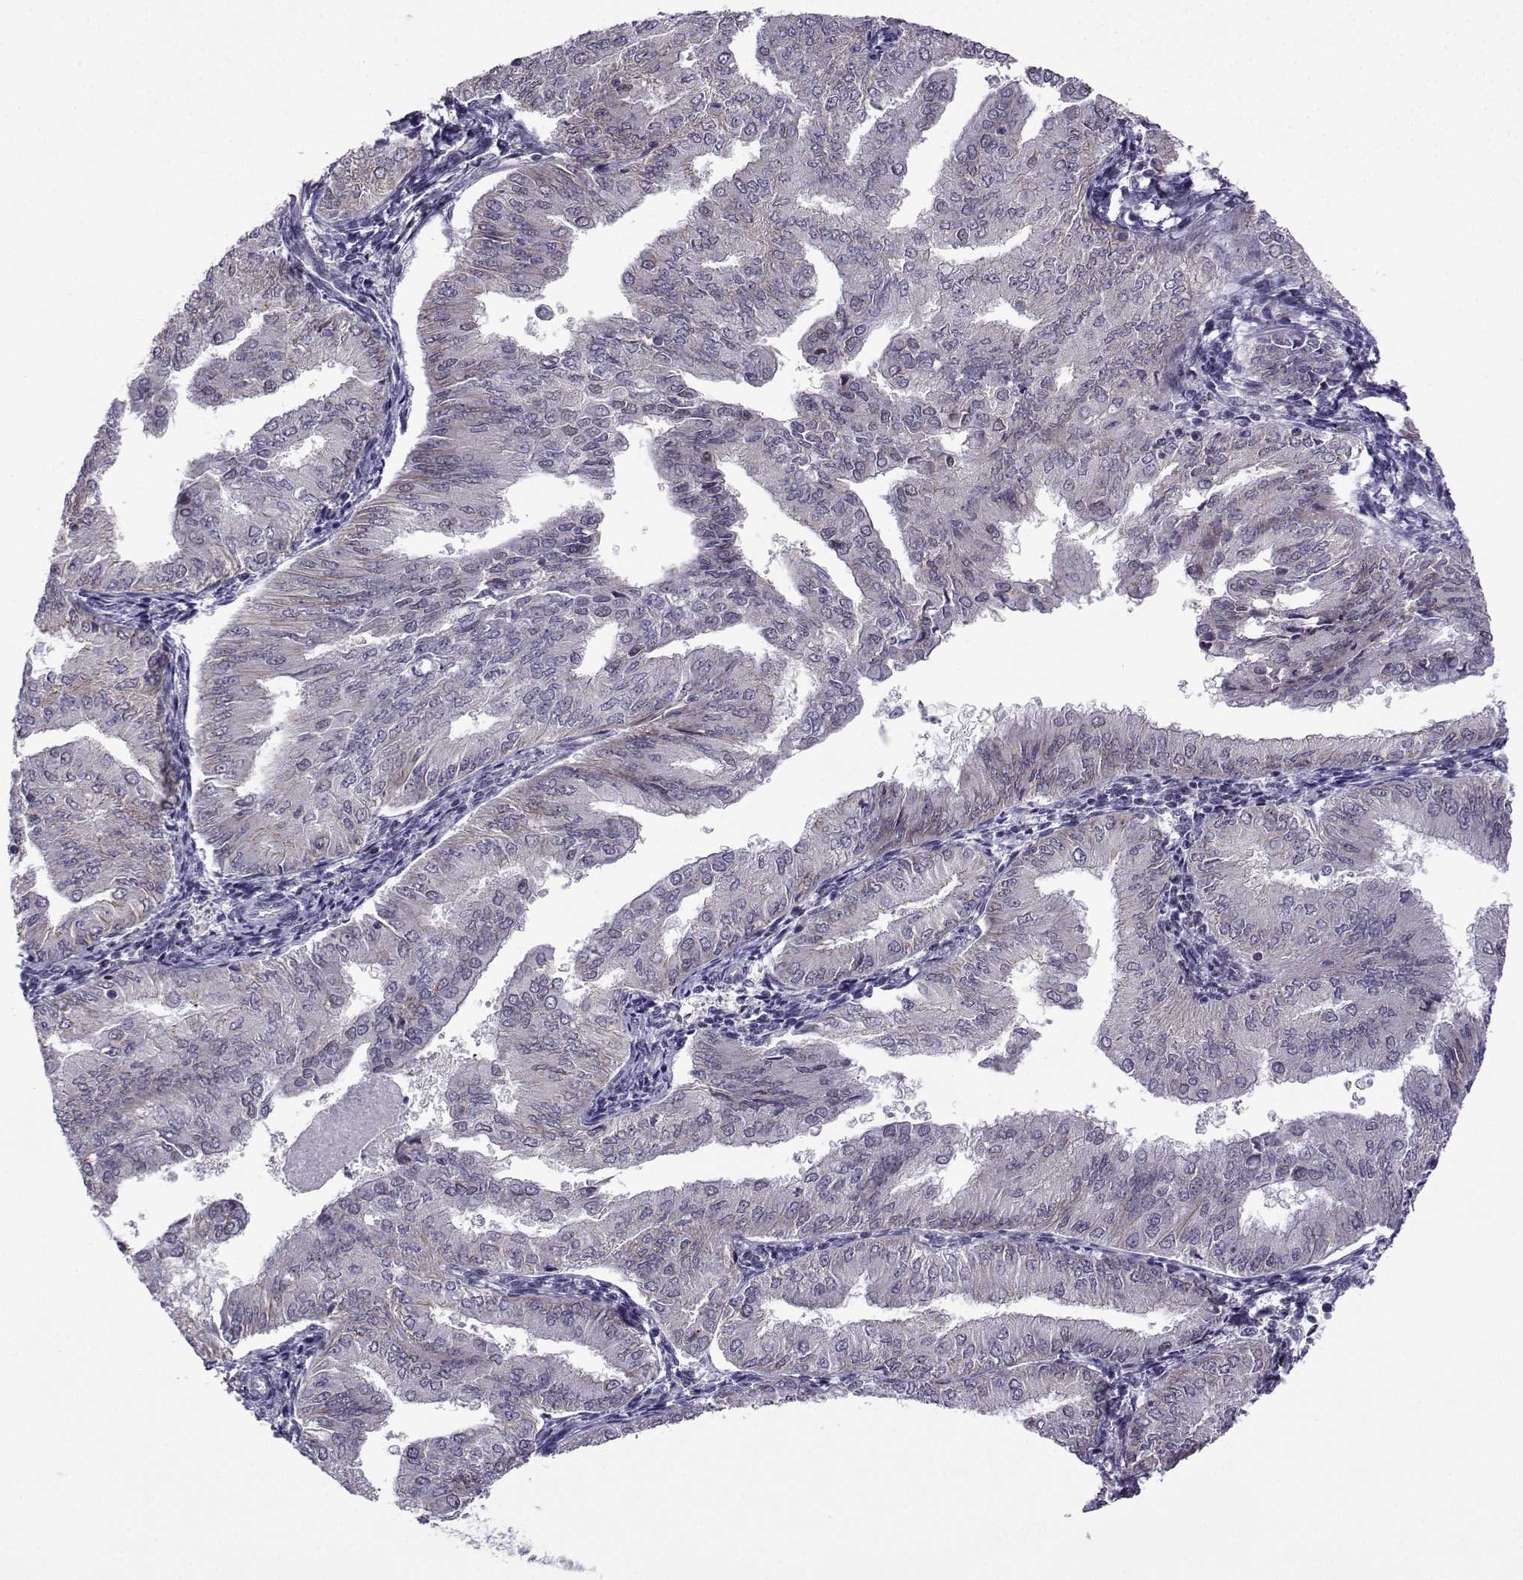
{"staining": {"intensity": "negative", "quantity": "none", "location": "none"}, "tissue": "endometrial cancer", "cell_type": "Tumor cells", "image_type": "cancer", "snomed": [{"axis": "morphology", "description": "Adenocarcinoma, NOS"}, {"axis": "topography", "description": "Endometrium"}], "caption": "This is an IHC micrograph of endometrial cancer (adenocarcinoma). There is no positivity in tumor cells.", "gene": "FGF3", "patient": {"sex": "female", "age": 53}}